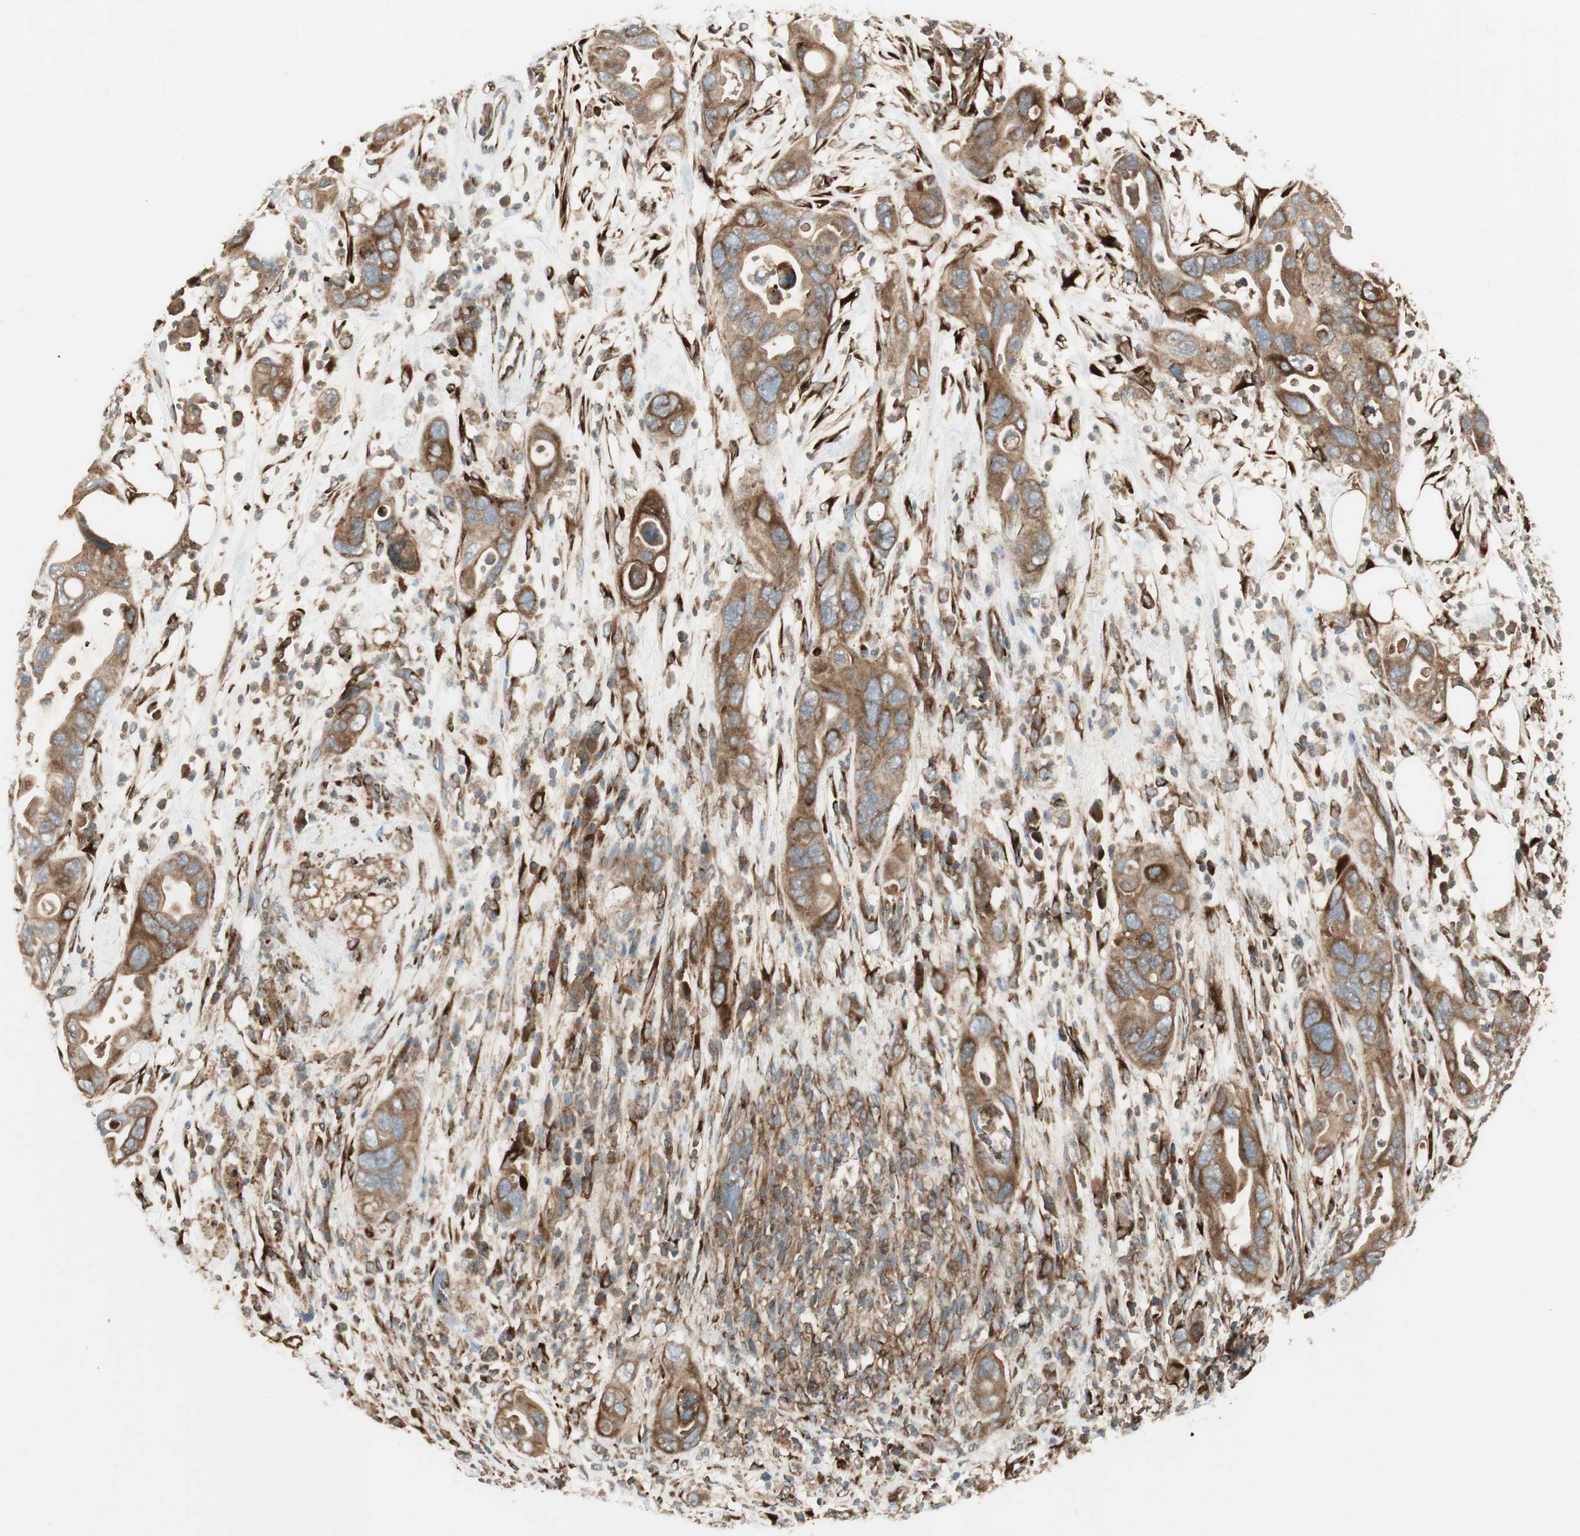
{"staining": {"intensity": "moderate", "quantity": ">75%", "location": "cytoplasmic/membranous"}, "tissue": "pancreatic cancer", "cell_type": "Tumor cells", "image_type": "cancer", "snomed": [{"axis": "morphology", "description": "Adenocarcinoma, NOS"}, {"axis": "topography", "description": "Pancreas"}], "caption": "A histopathology image of human adenocarcinoma (pancreatic) stained for a protein demonstrates moderate cytoplasmic/membranous brown staining in tumor cells. The protein is stained brown, and the nuclei are stained in blue (DAB (3,3'-diaminobenzidine) IHC with brightfield microscopy, high magnification).", "gene": "PRKG1", "patient": {"sex": "female", "age": 71}}